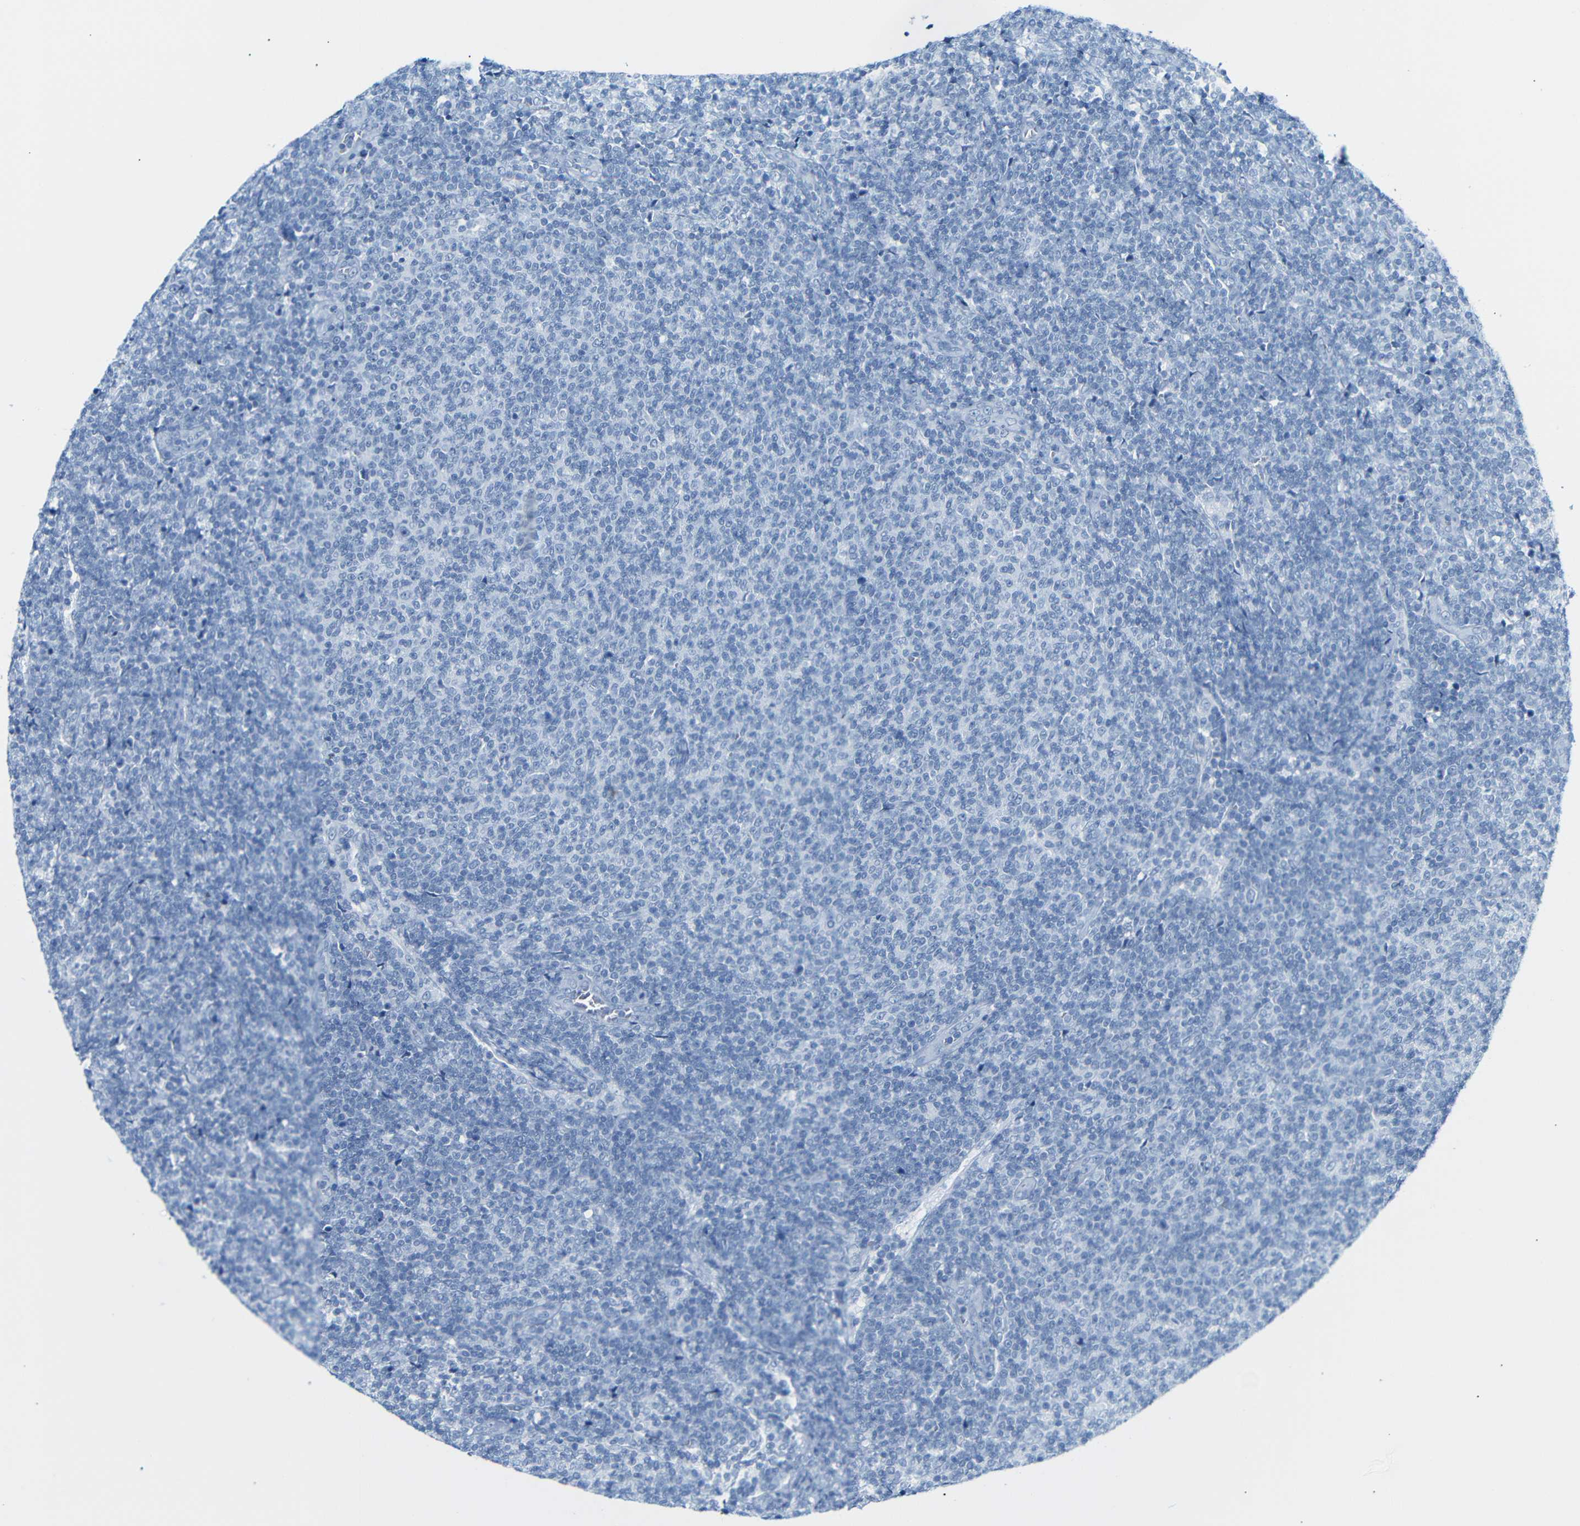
{"staining": {"intensity": "negative", "quantity": "none", "location": "none"}, "tissue": "lymphoma", "cell_type": "Tumor cells", "image_type": "cancer", "snomed": [{"axis": "morphology", "description": "Malignant lymphoma, non-Hodgkin's type, Low grade"}, {"axis": "topography", "description": "Lymph node"}], "caption": "Low-grade malignant lymphoma, non-Hodgkin's type stained for a protein using immunohistochemistry (IHC) exhibits no staining tumor cells.", "gene": "DYNAP", "patient": {"sex": "male", "age": 66}}